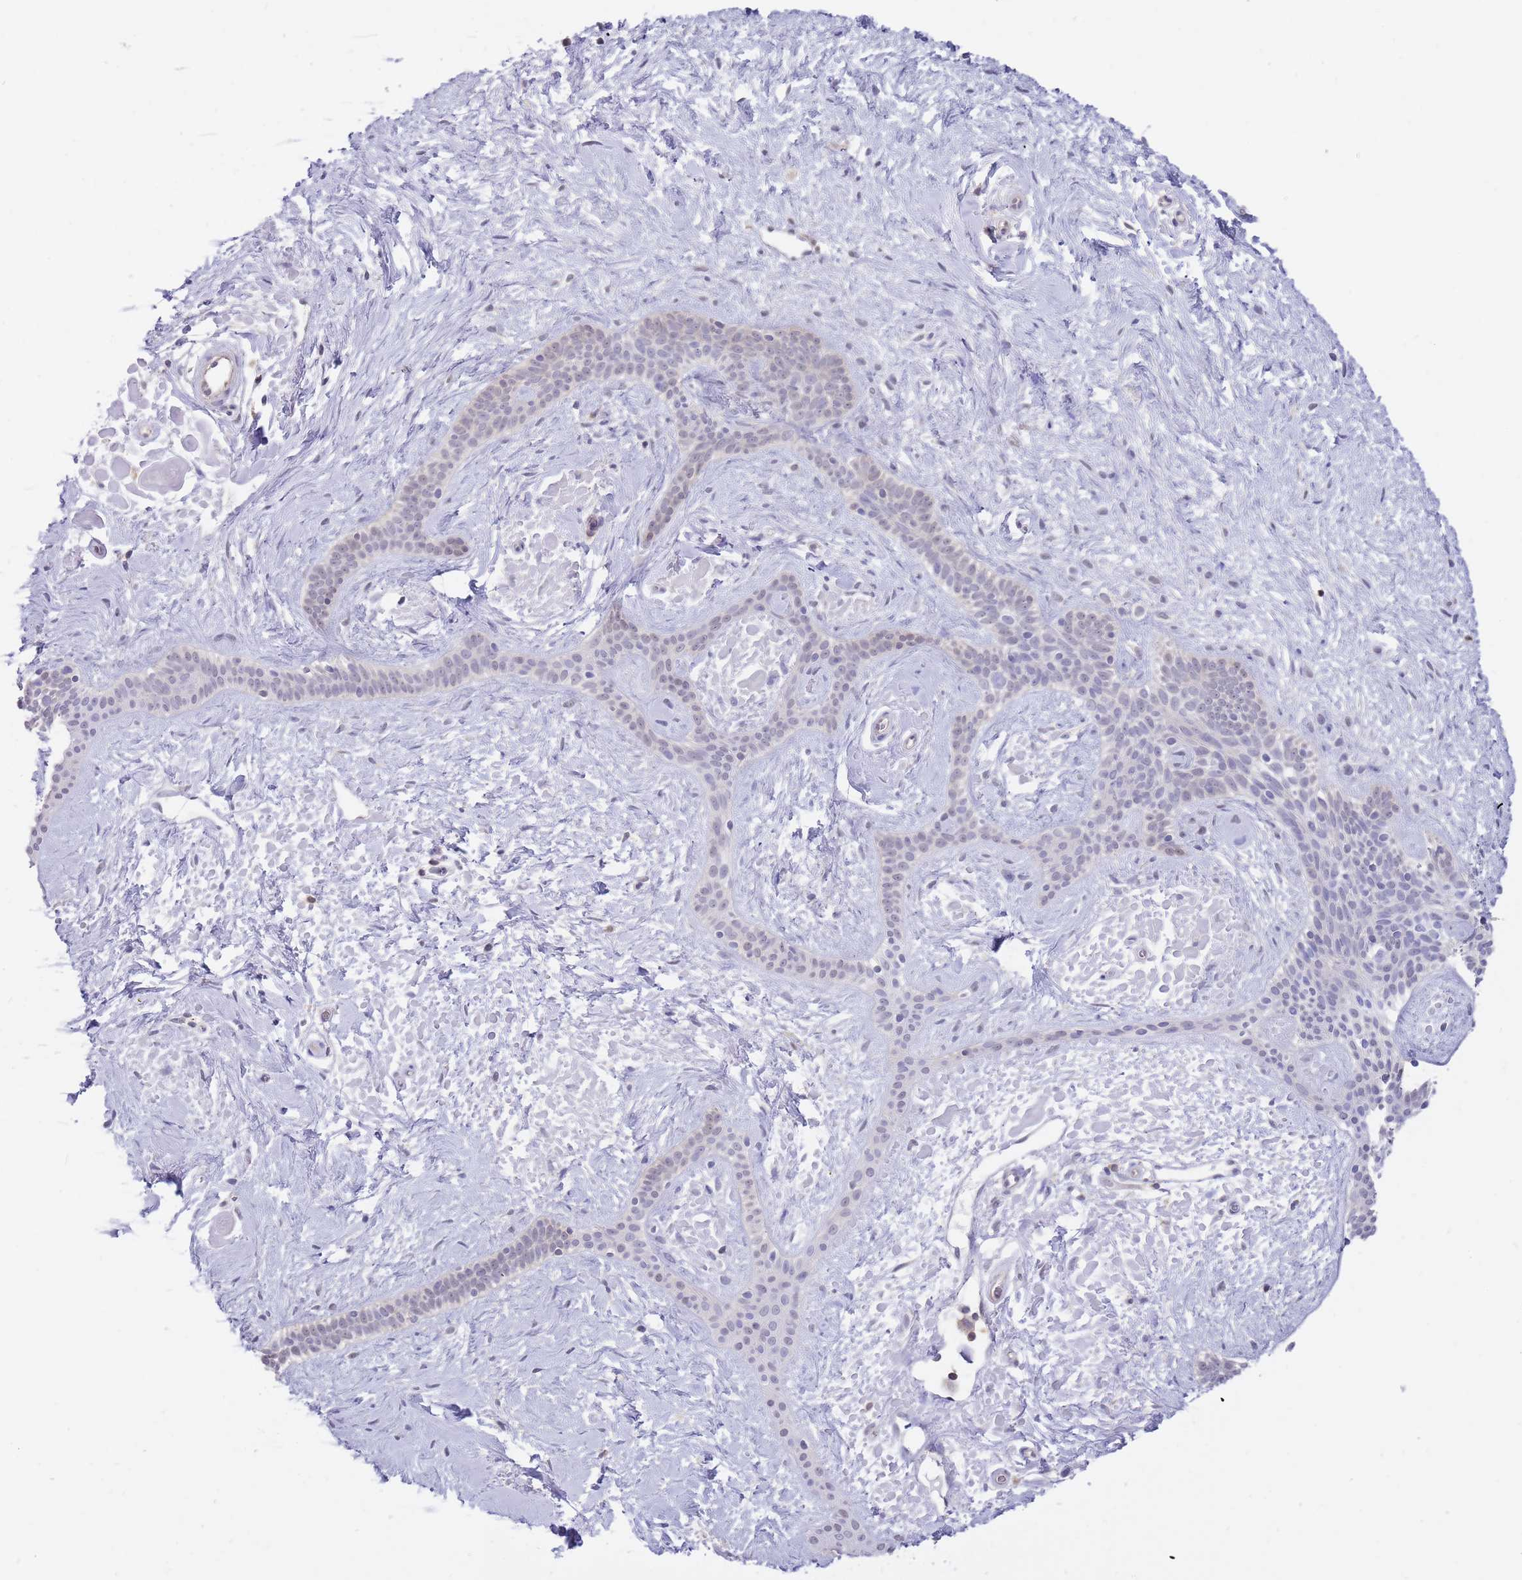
{"staining": {"intensity": "negative", "quantity": "none", "location": "none"}, "tissue": "skin cancer", "cell_type": "Tumor cells", "image_type": "cancer", "snomed": [{"axis": "morphology", "description": "Basal cell carcinoma"}, {"axis": "topography", "description": "Skin"}], "caption": "Immunohistochemistry of skin basal cell carcinoma shows no expression in tumor cells.", "gene": "AP5S1", "patient": {"sex": "male", "age": 78}}